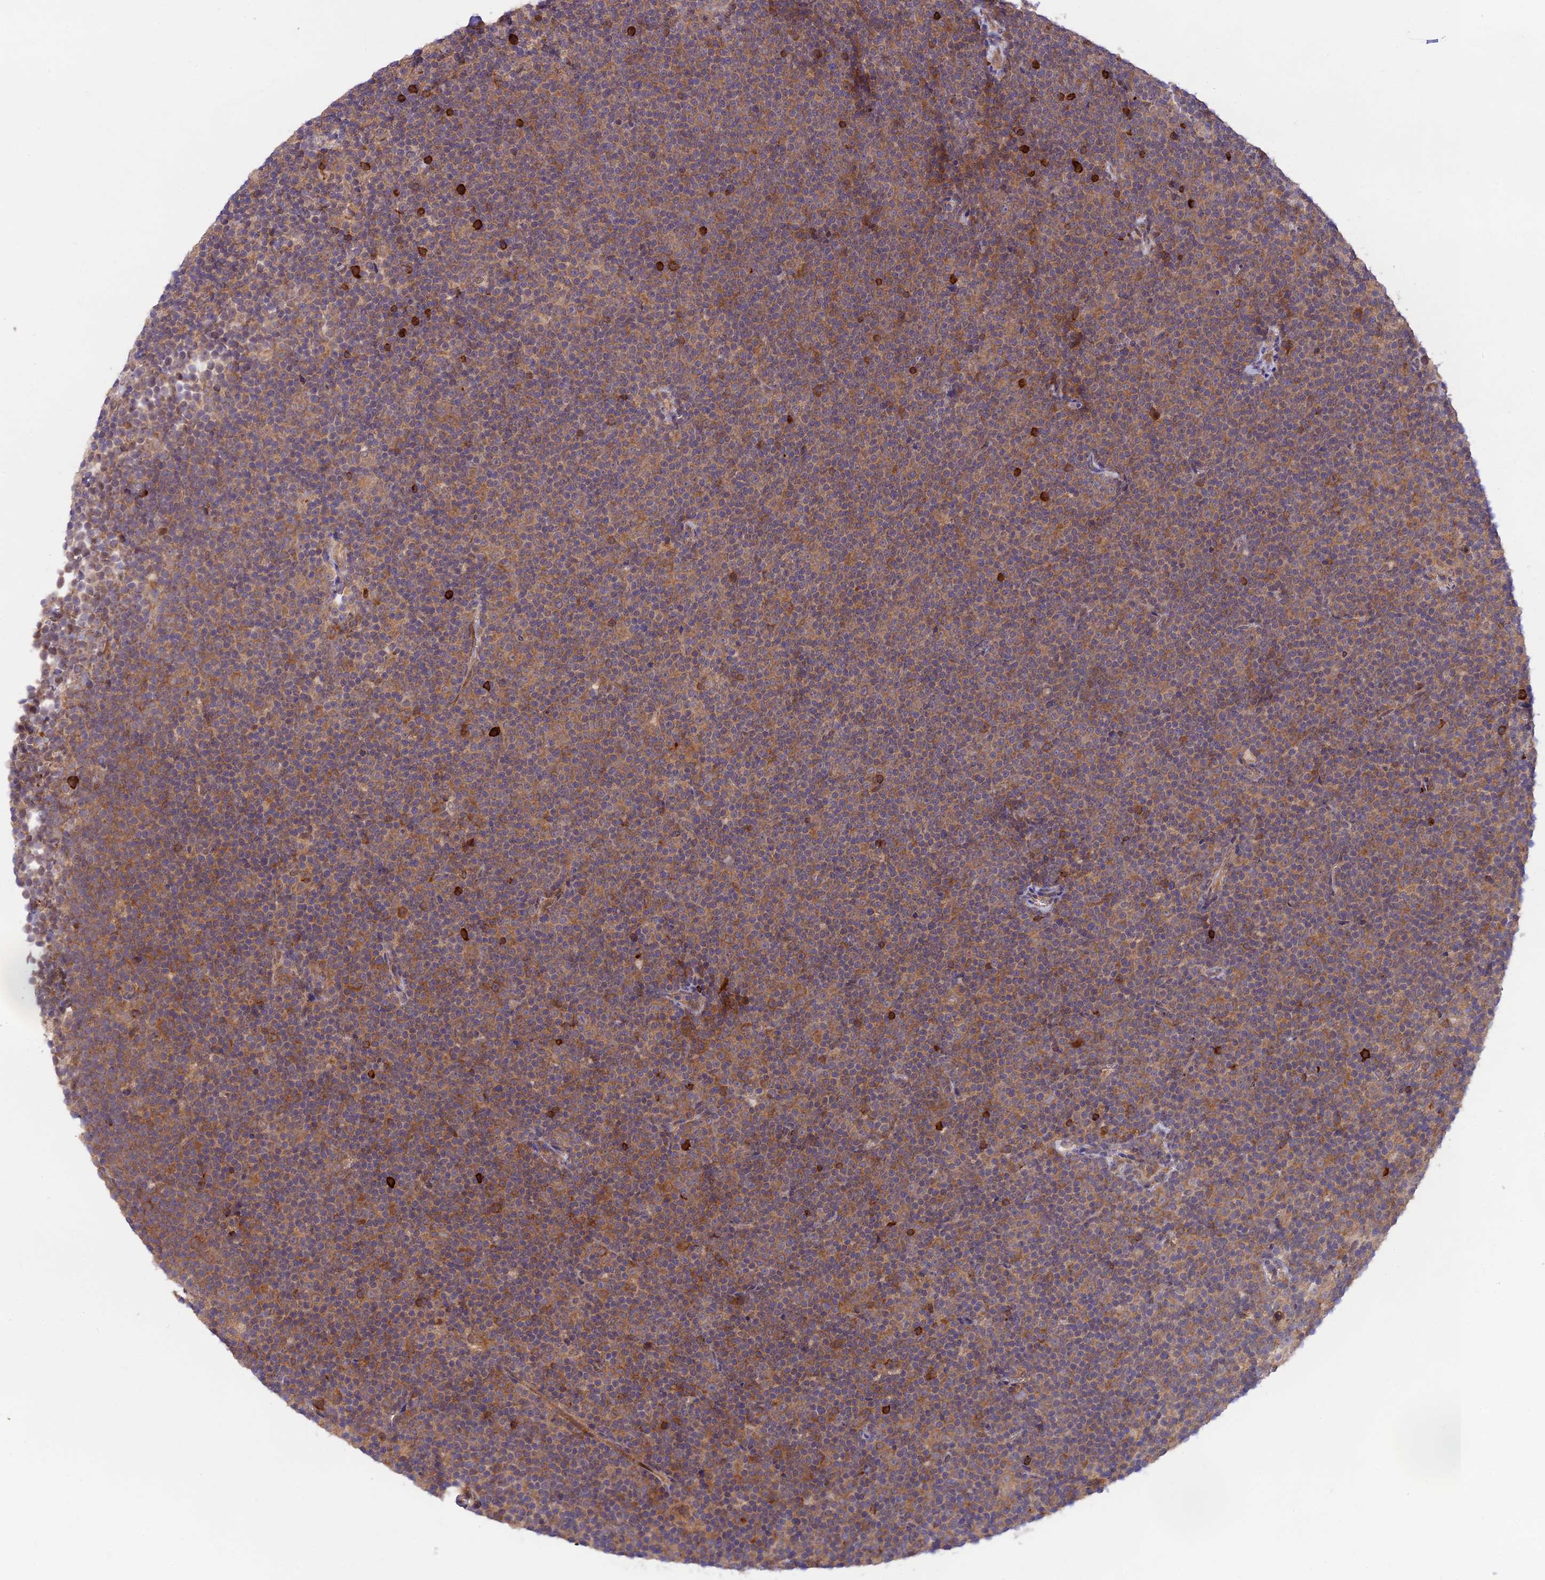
{"staining": {"intensity": "weak", "quantity": "25%-75%", "location": "cytoplasmic/membranous"}, "tissue": "lymphoma", "cell_type": "Tumor cells", "image_type": "cancer", "snomed": [{"axis": "morphology", "description": "Malignant lymphoma, non-Hodgkin's type, Low grade"}, {"axis": "topography", "description": "Lymph node"}], "caption": "Immunohistochemistry (IHC) micrograph of neoplastic tissue: human malignant lymphoma, non-Hodgkin's type (low-grade) stained using immunohistochemistry (IHC) reveals low levels of weak protein expression localized specifically in the cytoplasmic/membranous of tumor cells, appearing as a cytoplasmic/membranous brown color.", "gene": "TRIM40", "patient": {"sex": "female", "age": 67}}